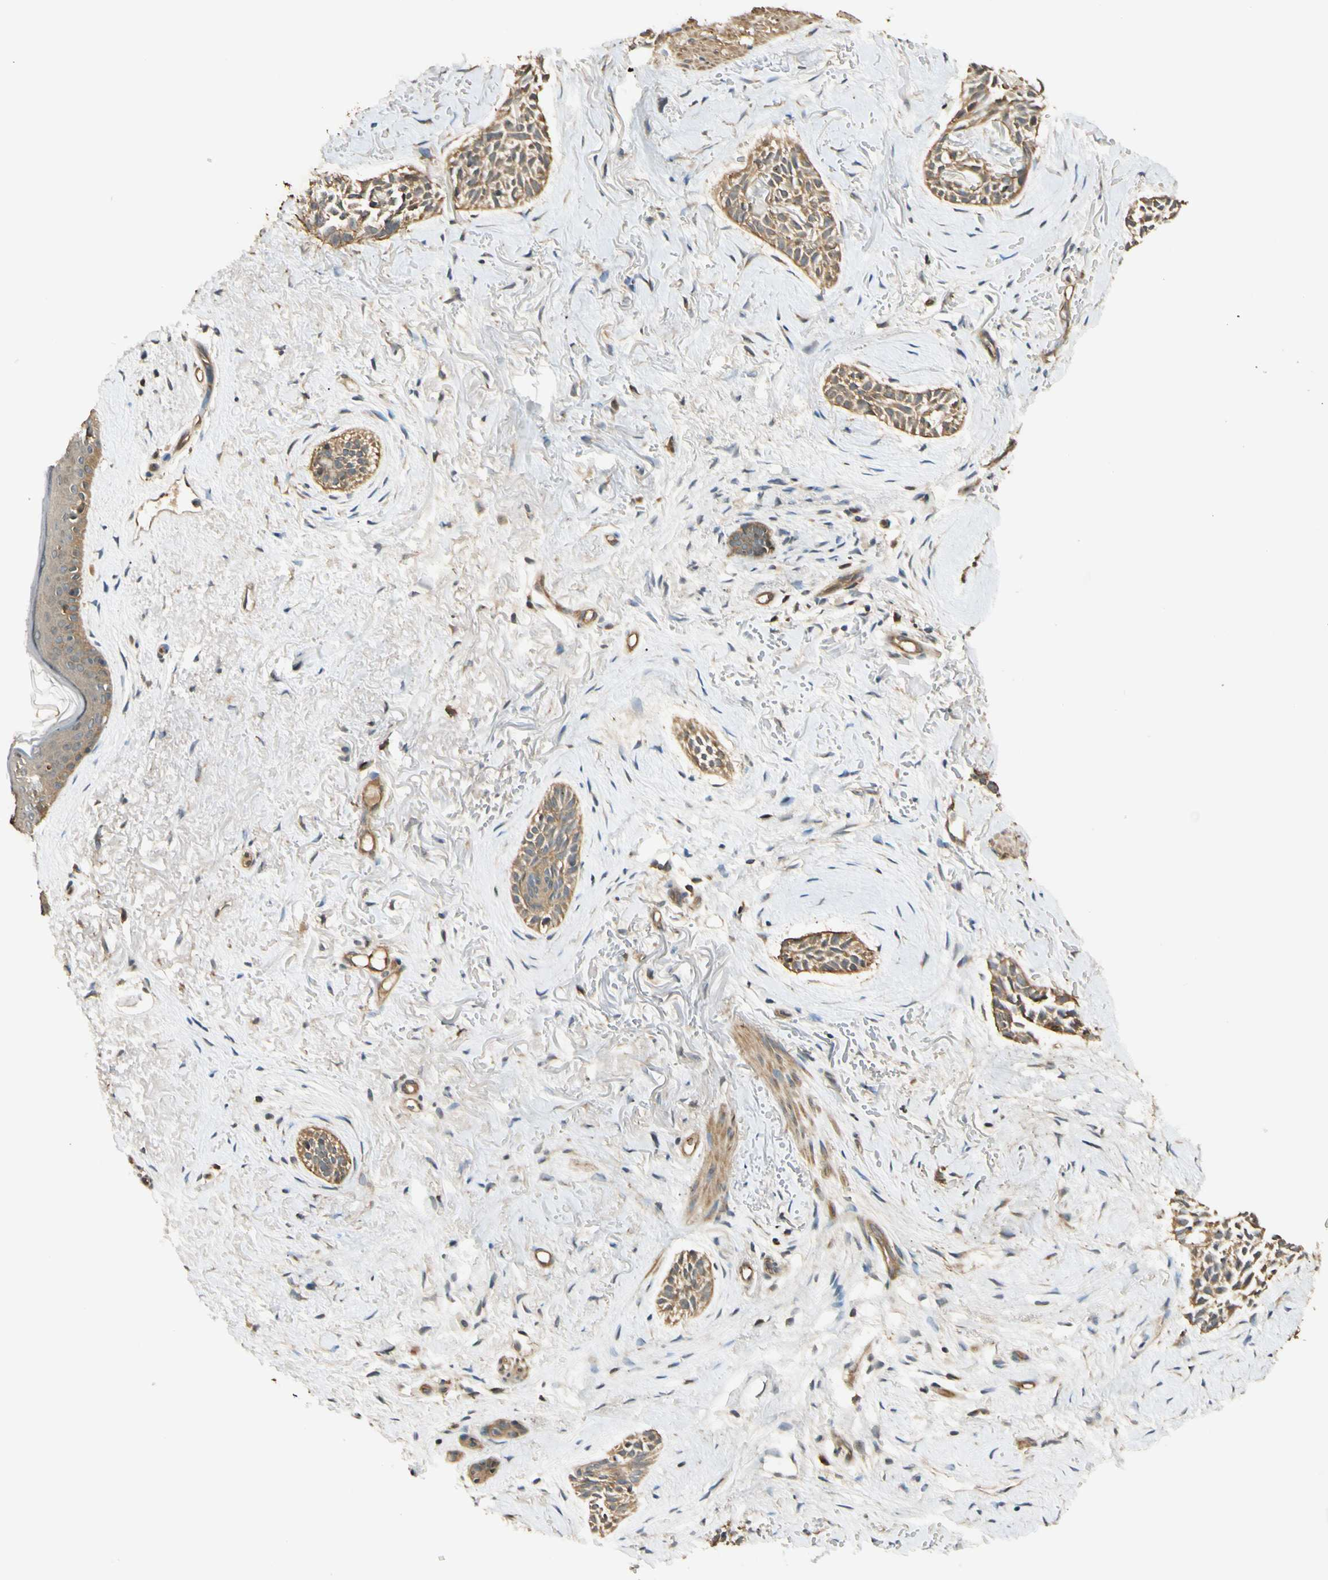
{"staining": {"intensity": "moderate", "quantity": ">75%", "location": "cytoplasmic/membranous"}, "tissue": "skin cancer", "cell_type": "Tumor cells", "image_type": "cancer", "snomed": [{"axis": "morphology", "description": "Normal tissue, NOS"}, {"axis": "morphology", "description": "Basal cell carcinoma"}, {"axis": "topography", "description": "Skin"}], "caption": "Moderate cytoplasmic/membranous staining is appreciated in about >75% of tumor cells in skin basal cell carcinoma.", "gene": "EPHA8", "patient": {"sex": "female", "age": 84}}